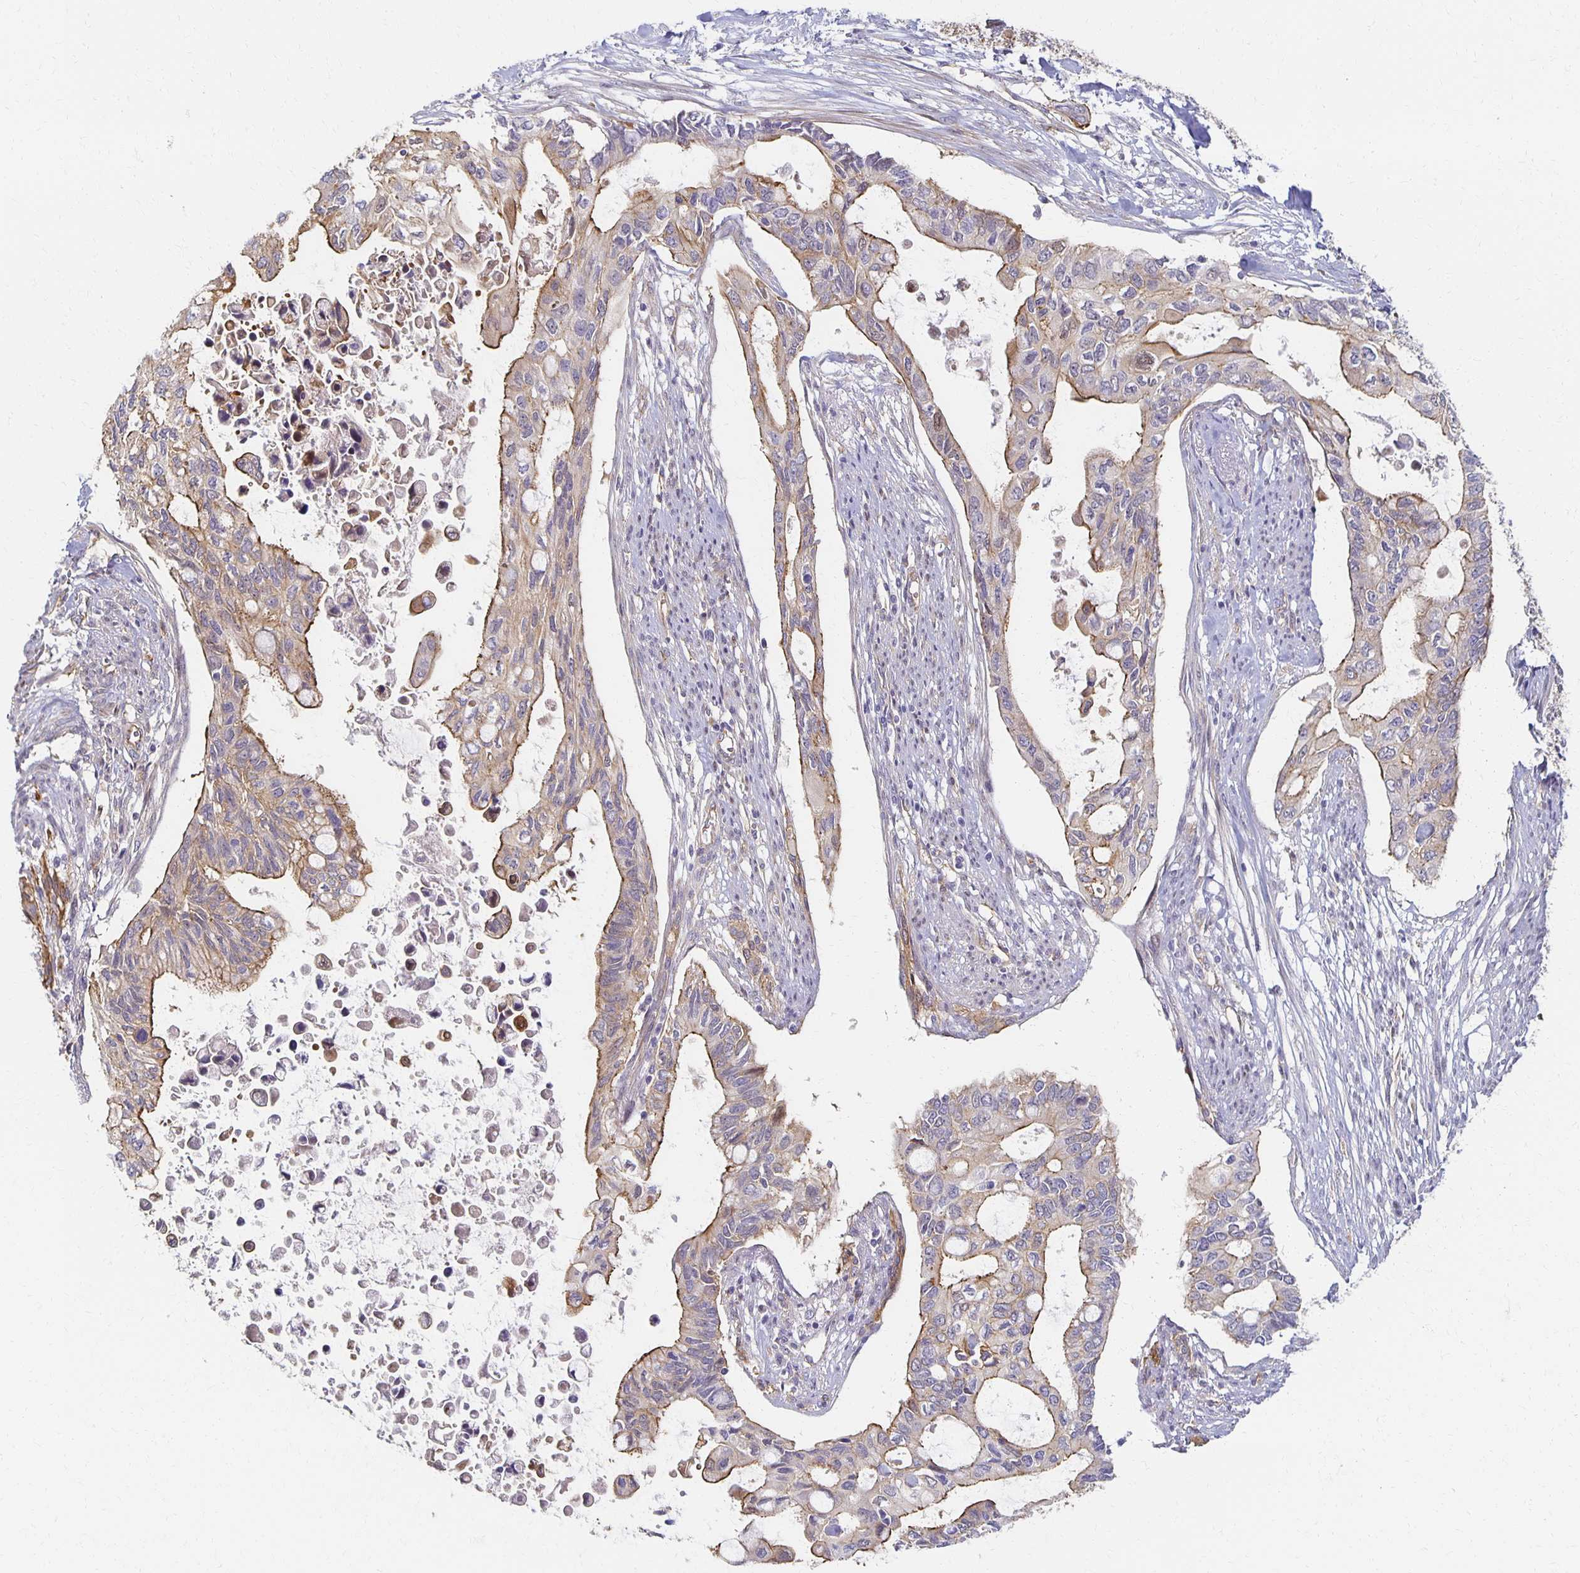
{"staining": {"intensity": "moderate", "quantity": "<25%", "location": "cytoplasmic/membranous"}, "tissue": "pancreatic cancer", "cell_type": "Tumor cells", "image_type": "cancer", "snomed": [{"axis": "morphology", "description": "Adenocarcinoma, NOS"}, {"axis": "topography", "description": "Pancreas"}], "caption": "Immunohistochemistry of pancreatic adenocarcinoma exhibits low levels of moderate cytoplasmic/membranous positivity in approximately <25% of tumor cells.", "gene": "SORL1", "patient": {"sex": "female", "age": 63}}